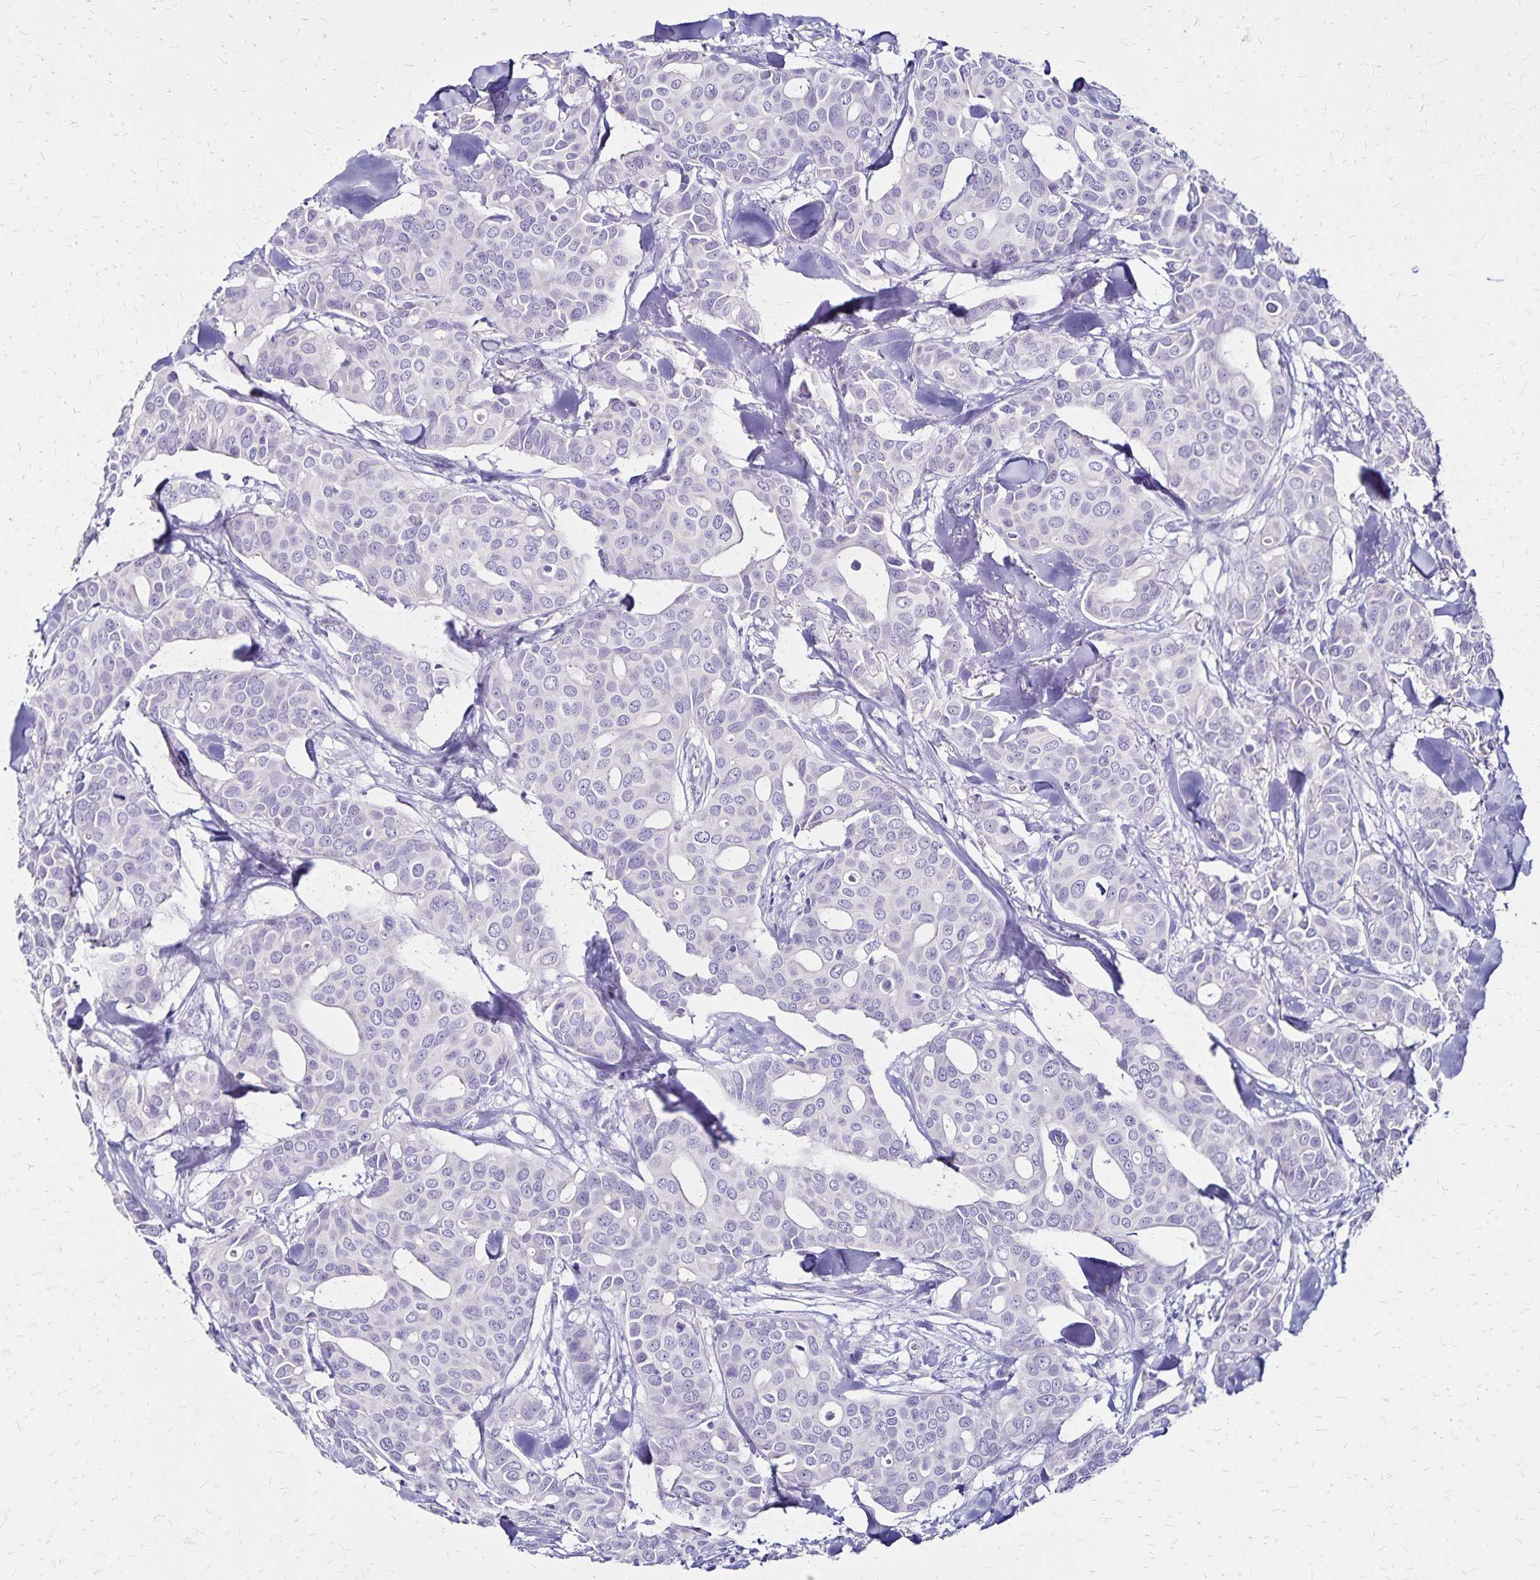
{"staining": {"intensity": "negative", "quantity": "none", "location": "none"}, "tissue": "breast cancer", "cell_type": "Tumor cells", "image_type": "cancer", "snomed": [{"axis": "morphology", "description": "Duct carcinoma"}, {"axis": "topography", "description": "Breast"}], "caption": "An immunohistochemistry image of breast cancer is shown. There is no staining in tumor cells of breast cancer. (Brightfield microscopy of DAB immunohistochemistry (IHC) at high magnification).", "gene": "LIN28B", "patient": {"sex": "female", "age": 54}}